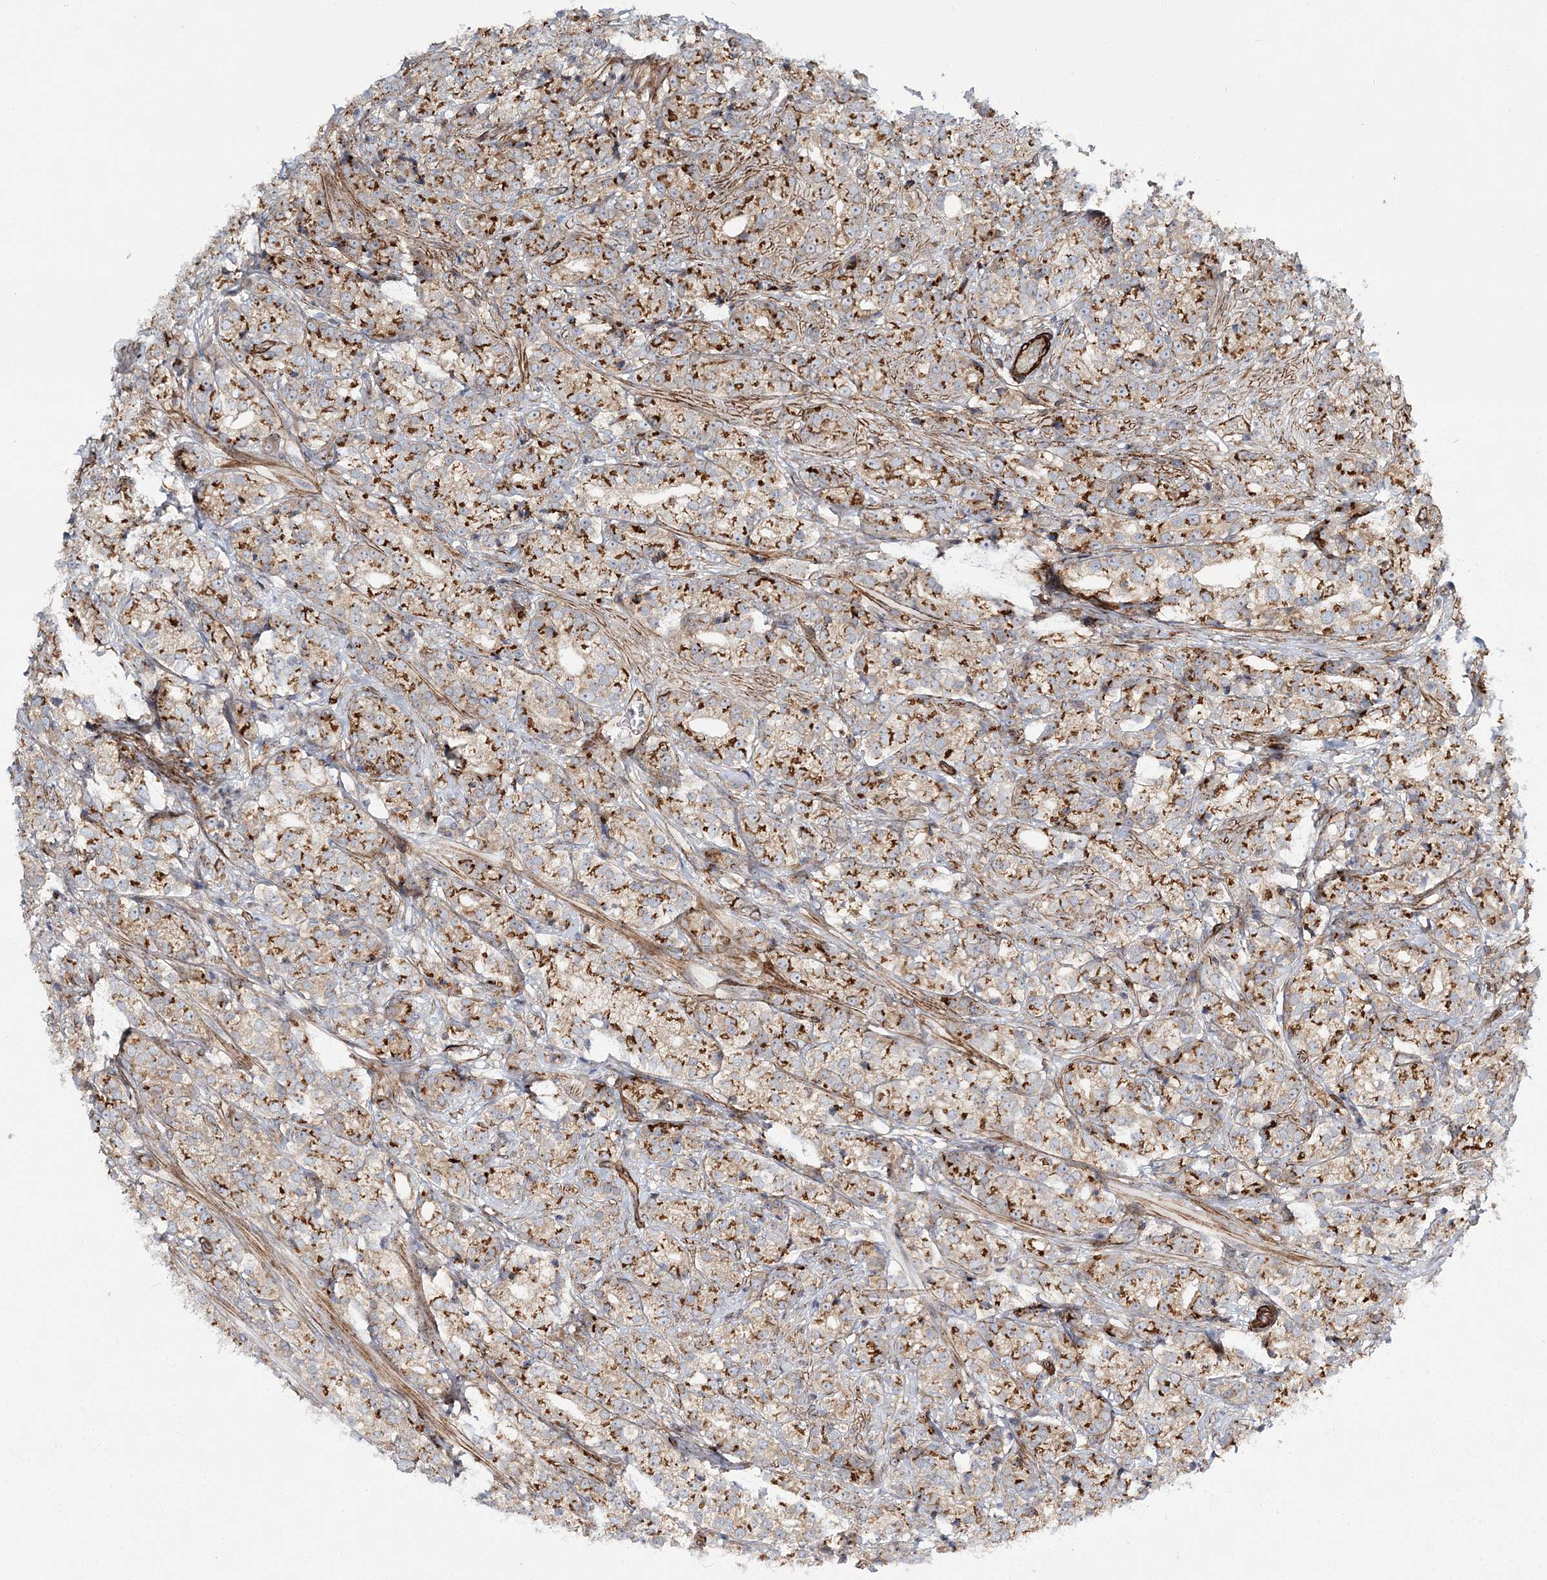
{"staining": {"intensity": "strong", "quantity": ">75%", "location": "cytoplasmic/membranous"}, "tissue": "prostate cancer", "cell_type": "Tumor cells", "image_type": "cancer", "snomed": [{"axis": "morphology", "description": "Adenocarcinoma, High grade"}, {"axis": "topography", "description": "Prostate"}], "caption": "Protein staining reveals strong cytoplasmic/membranous expression in about >75% of tumor cells in adenocarcinoma (high-grade) (prostate).", "gene": "NBAS", "patient": {"sex": "male", "age": 69}}